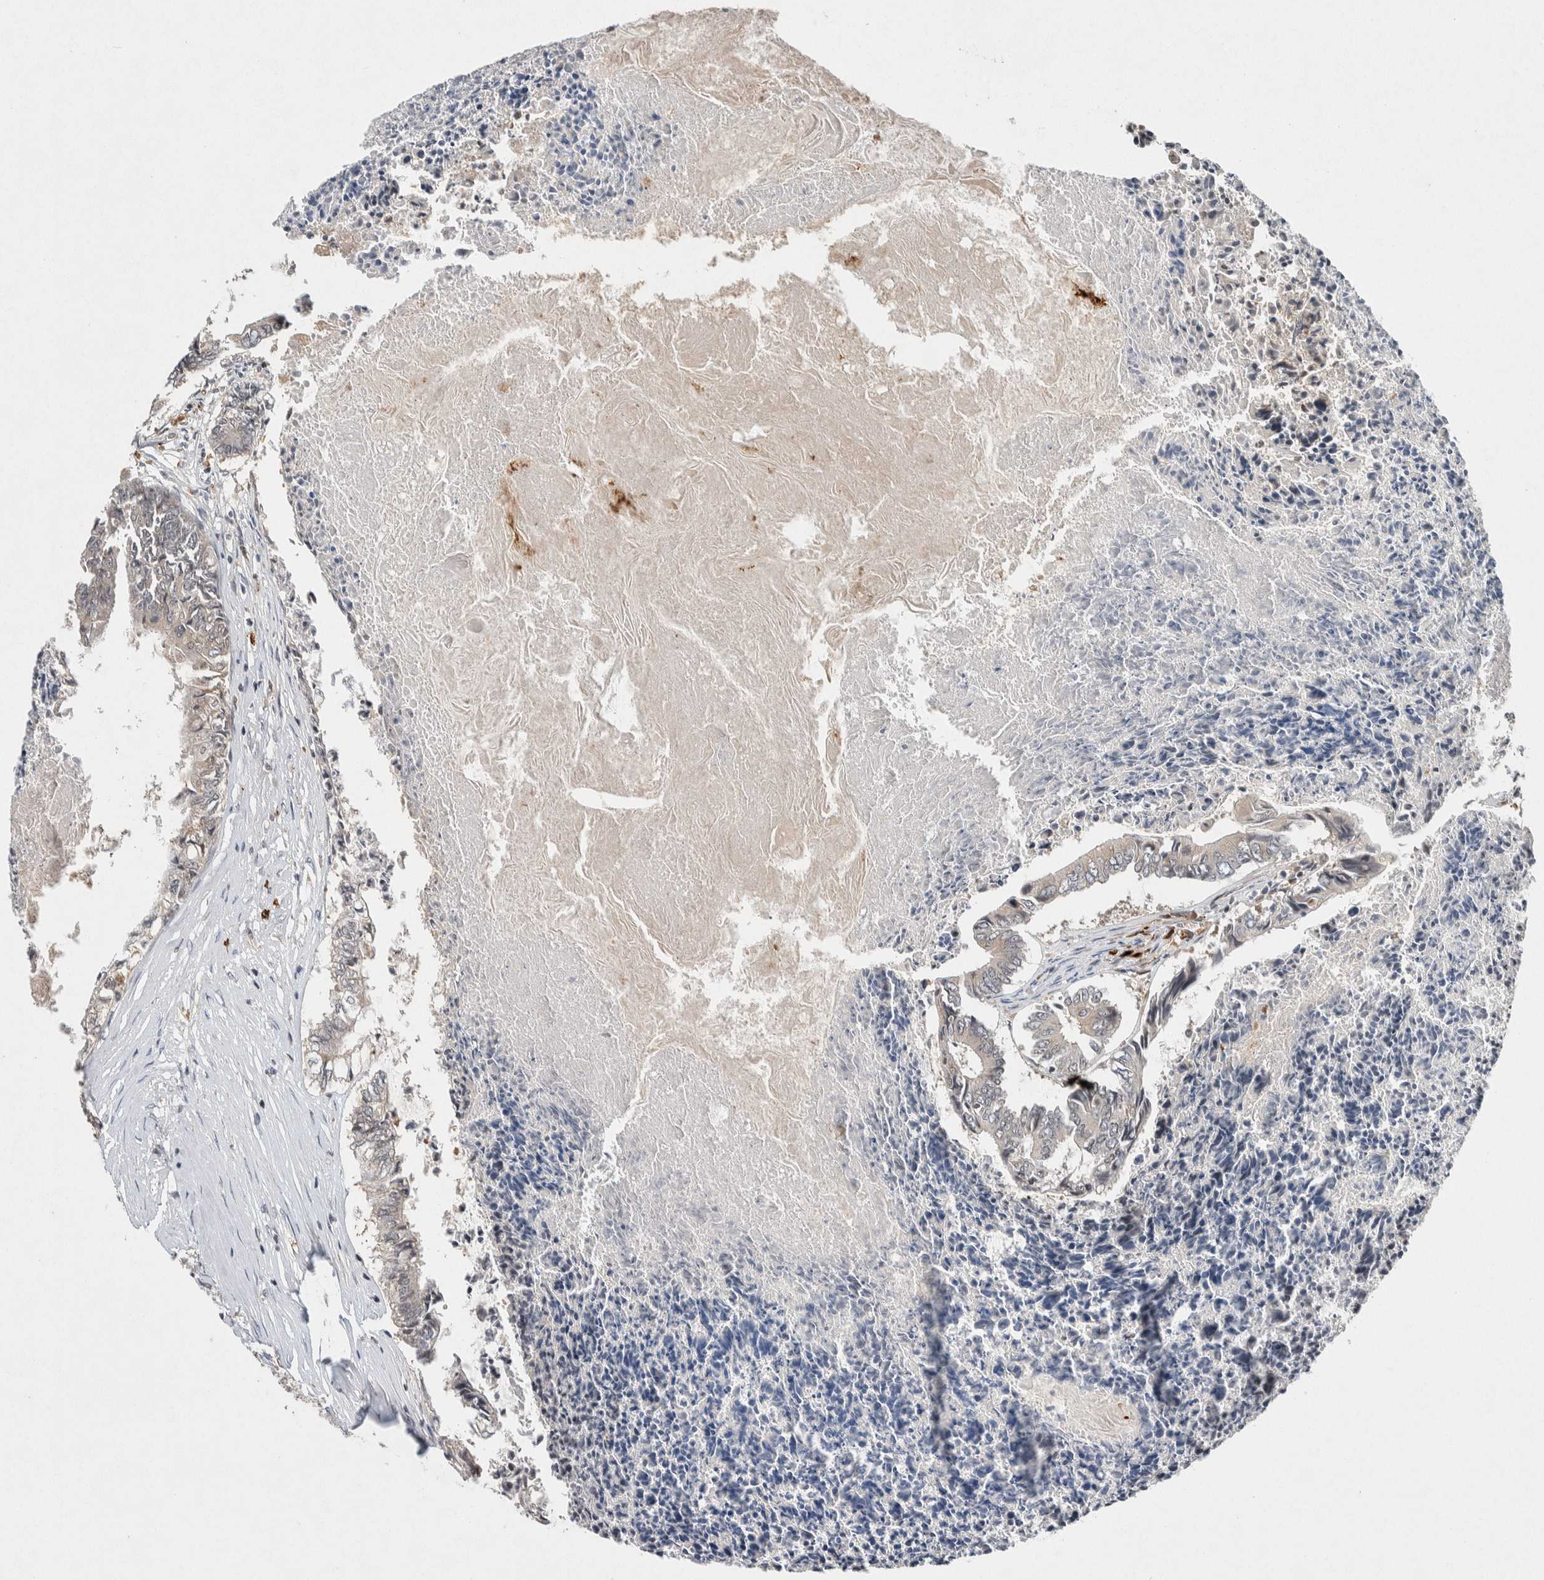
{"staining": {"intensity": "negative", "quantity": "none", "location": "none"}, "tissue": "colorectal cancer", "cell_type": "Tumor cells", "image_type": "cancer", "snomed": [{"axis": "morphology", "description": "Adenocarcinoma, NOS"}, {"axis": "topography", "description": "Rectum"}], "caption": "This image is of colorectal adenocarcinoma stained with immunohistochemistry to label a protein in brown with the nuclei are counter-stained blue. There is no expression in tumor cells. (IHC, brightfield microscopy, high magnification).", "gene": "KCNK1", "patient": {"sex": "male", "age": 63}}